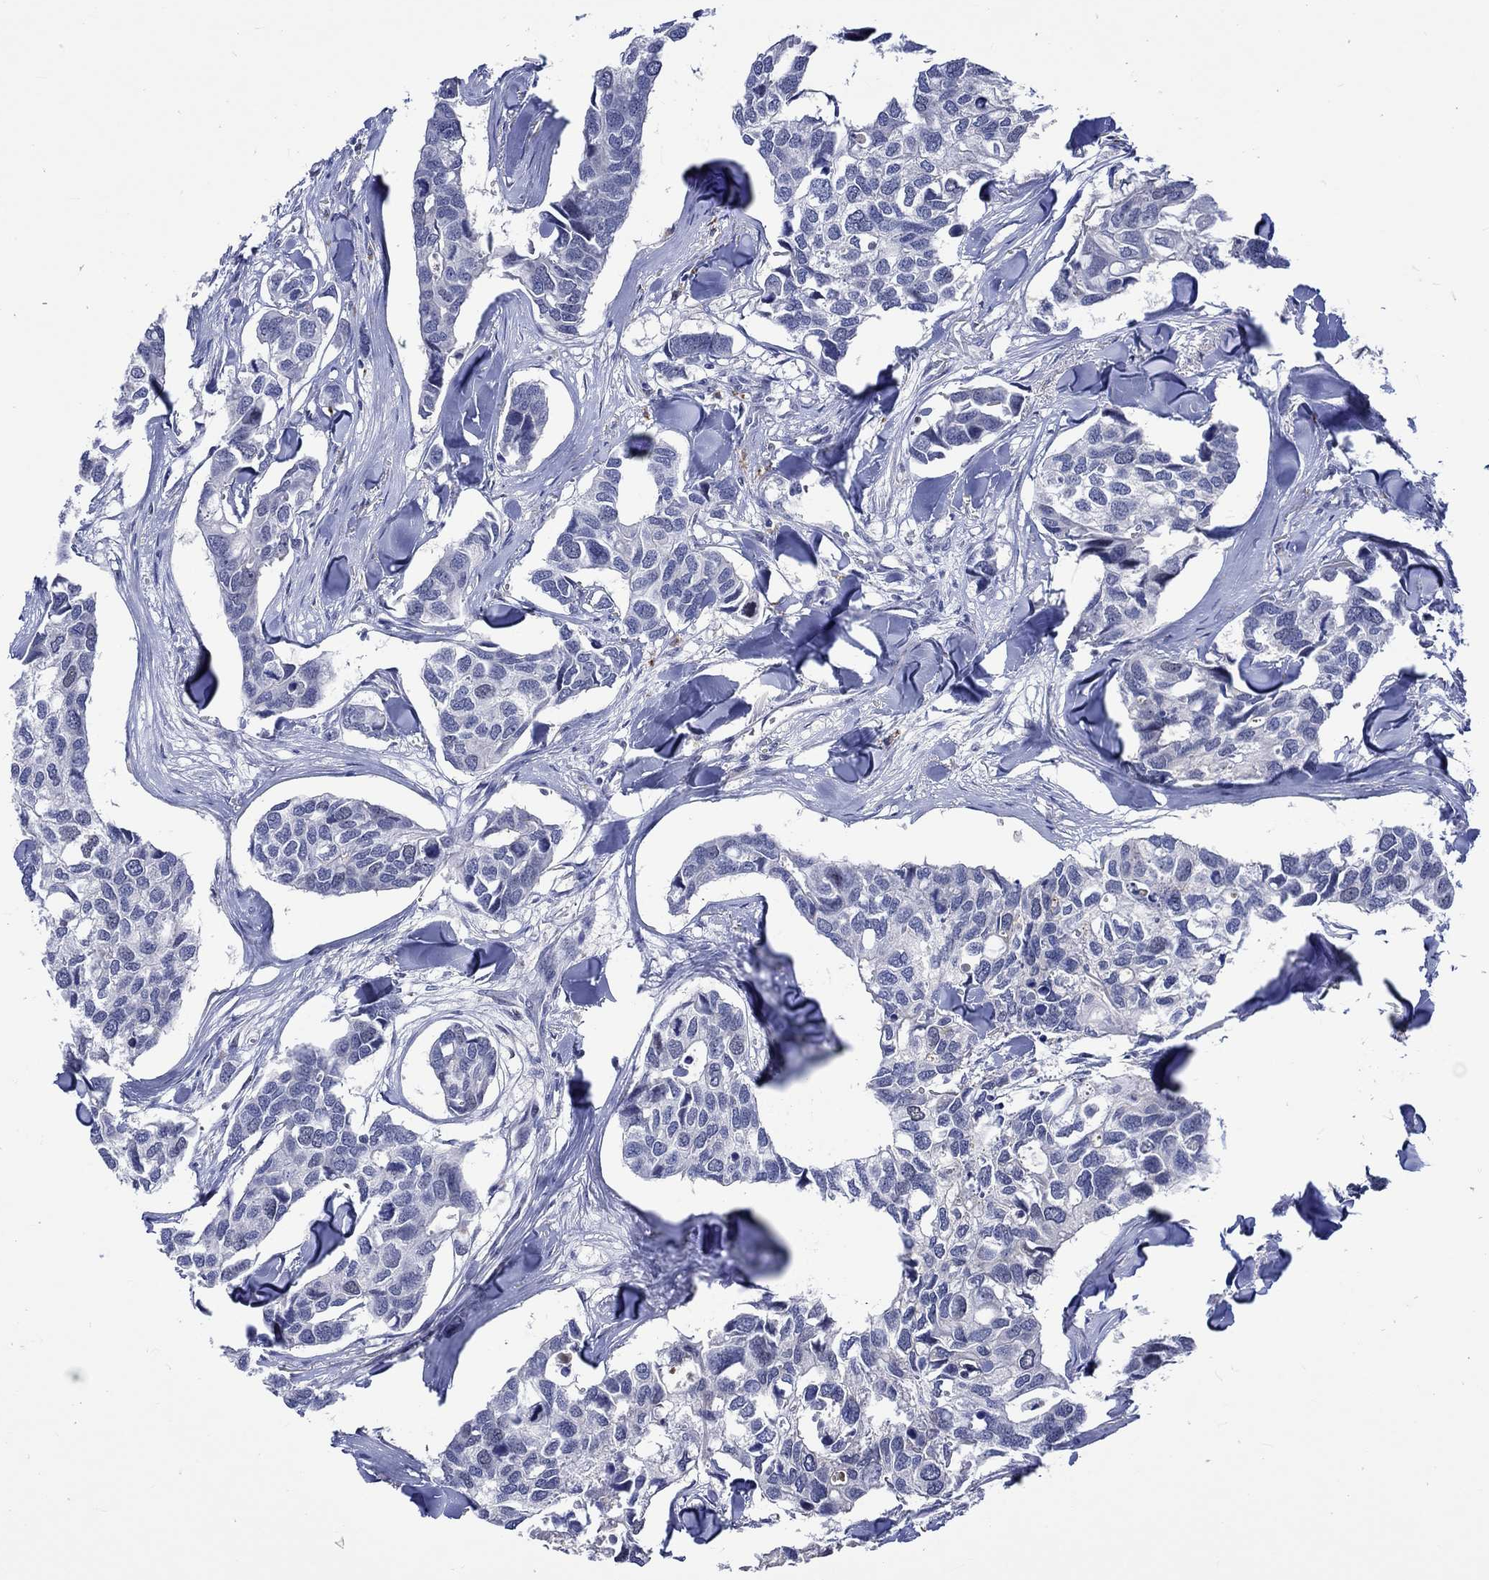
{"staining": {"intensity": "negative", "quantity": "none", "location": "none"}, "tissue": "breast cancer", "cell_type": "Tumor cells", "image_type": "cancer", "snomed": [{"axis": "morphology", "description": "Duct carcinoma"}, {"axis": "topography", "description": "Breast"}], "caption": "High magnification brightfield microscopy of infiltrating ductal carcinoma (breast) stained with DAB (3,3'-diaminobenzidine) (brown) and counterstained with hematoxylin (blue): tumor cells show no significant positivity.", "gene": "E2F8", "patient": {"sex": "female", "age": 83}}